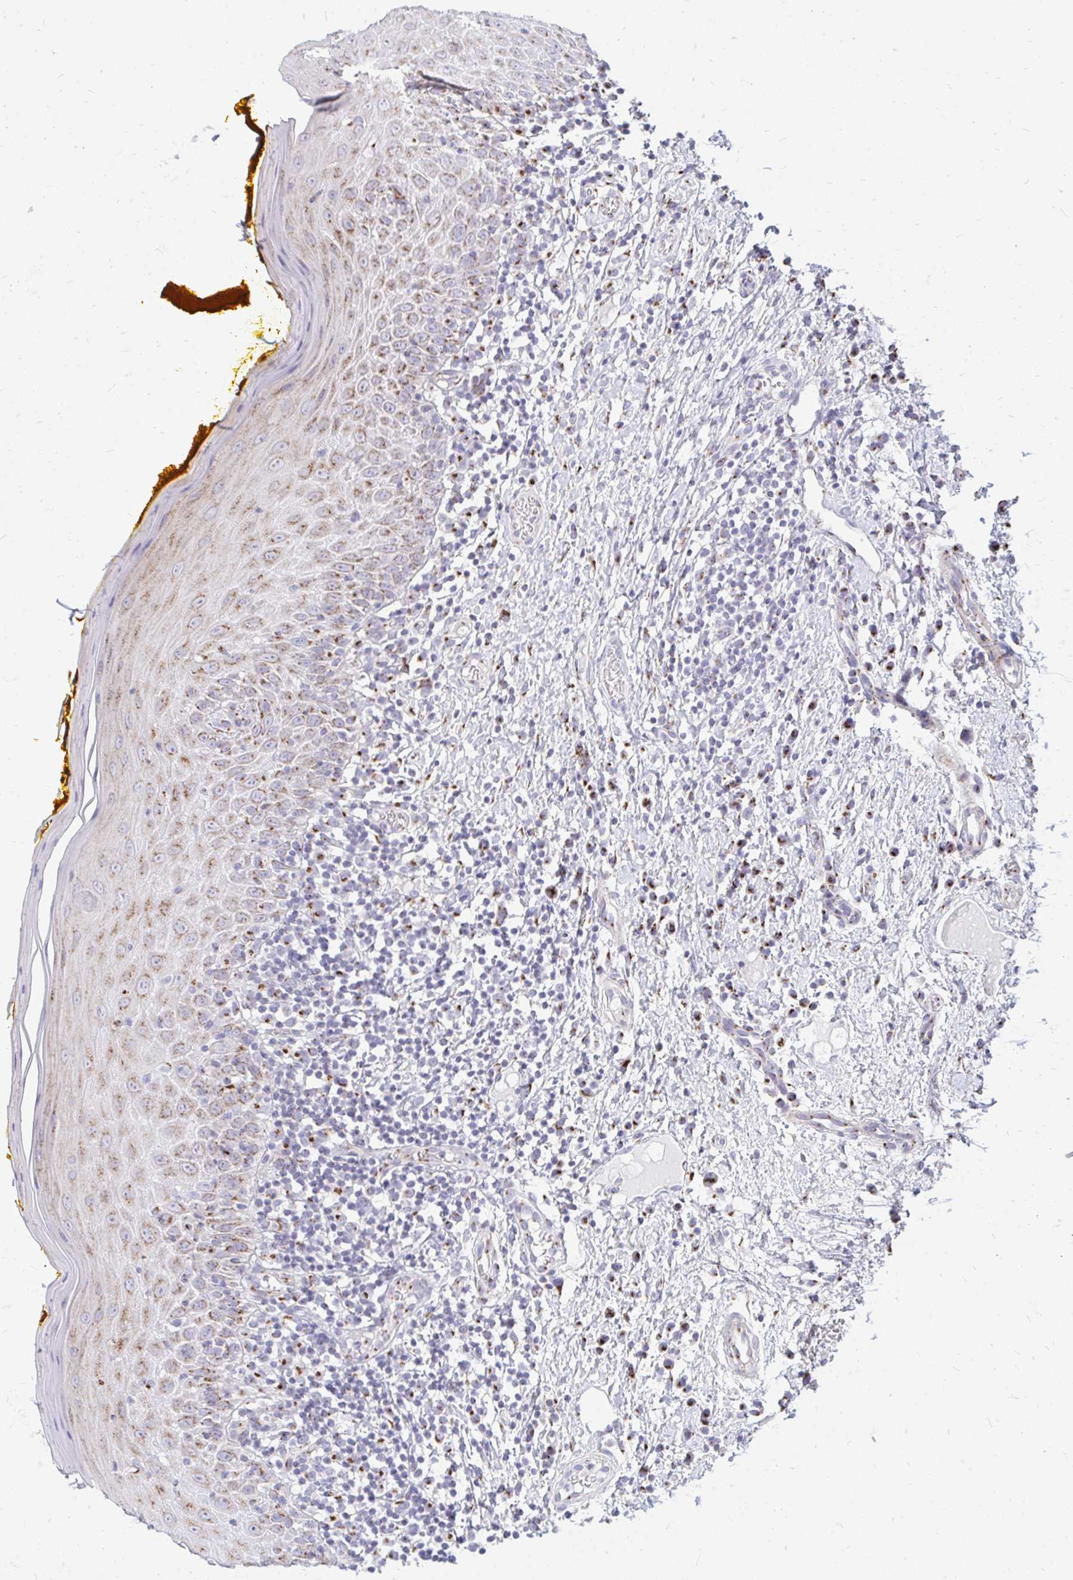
{"staining": {"intensity": "moderate", "quantity": "25%-75%", "location": "cytoplasmic/membranous"}, "tissue": "oral mucosa", "cell_type": "Squamous epithelial cells", "image_type": "normal", "snomed": [{"axis": "morphology", "description": "Normal tissue, NOS"}, {"axis": "topography", "description": "Oral tissue"}, {"axis": "topography", "description": "Tounge, NOS"}], "caption": "Brown immunohistochemical staining in normal oral mucosa reveals moderate cytoplasmic/membranous expression in about 25%-75% of squamous epithelial cells. Nuclei are stained in blue.", "gene": "RAB6A", "patient": {"sex": "female", "age": 58}}